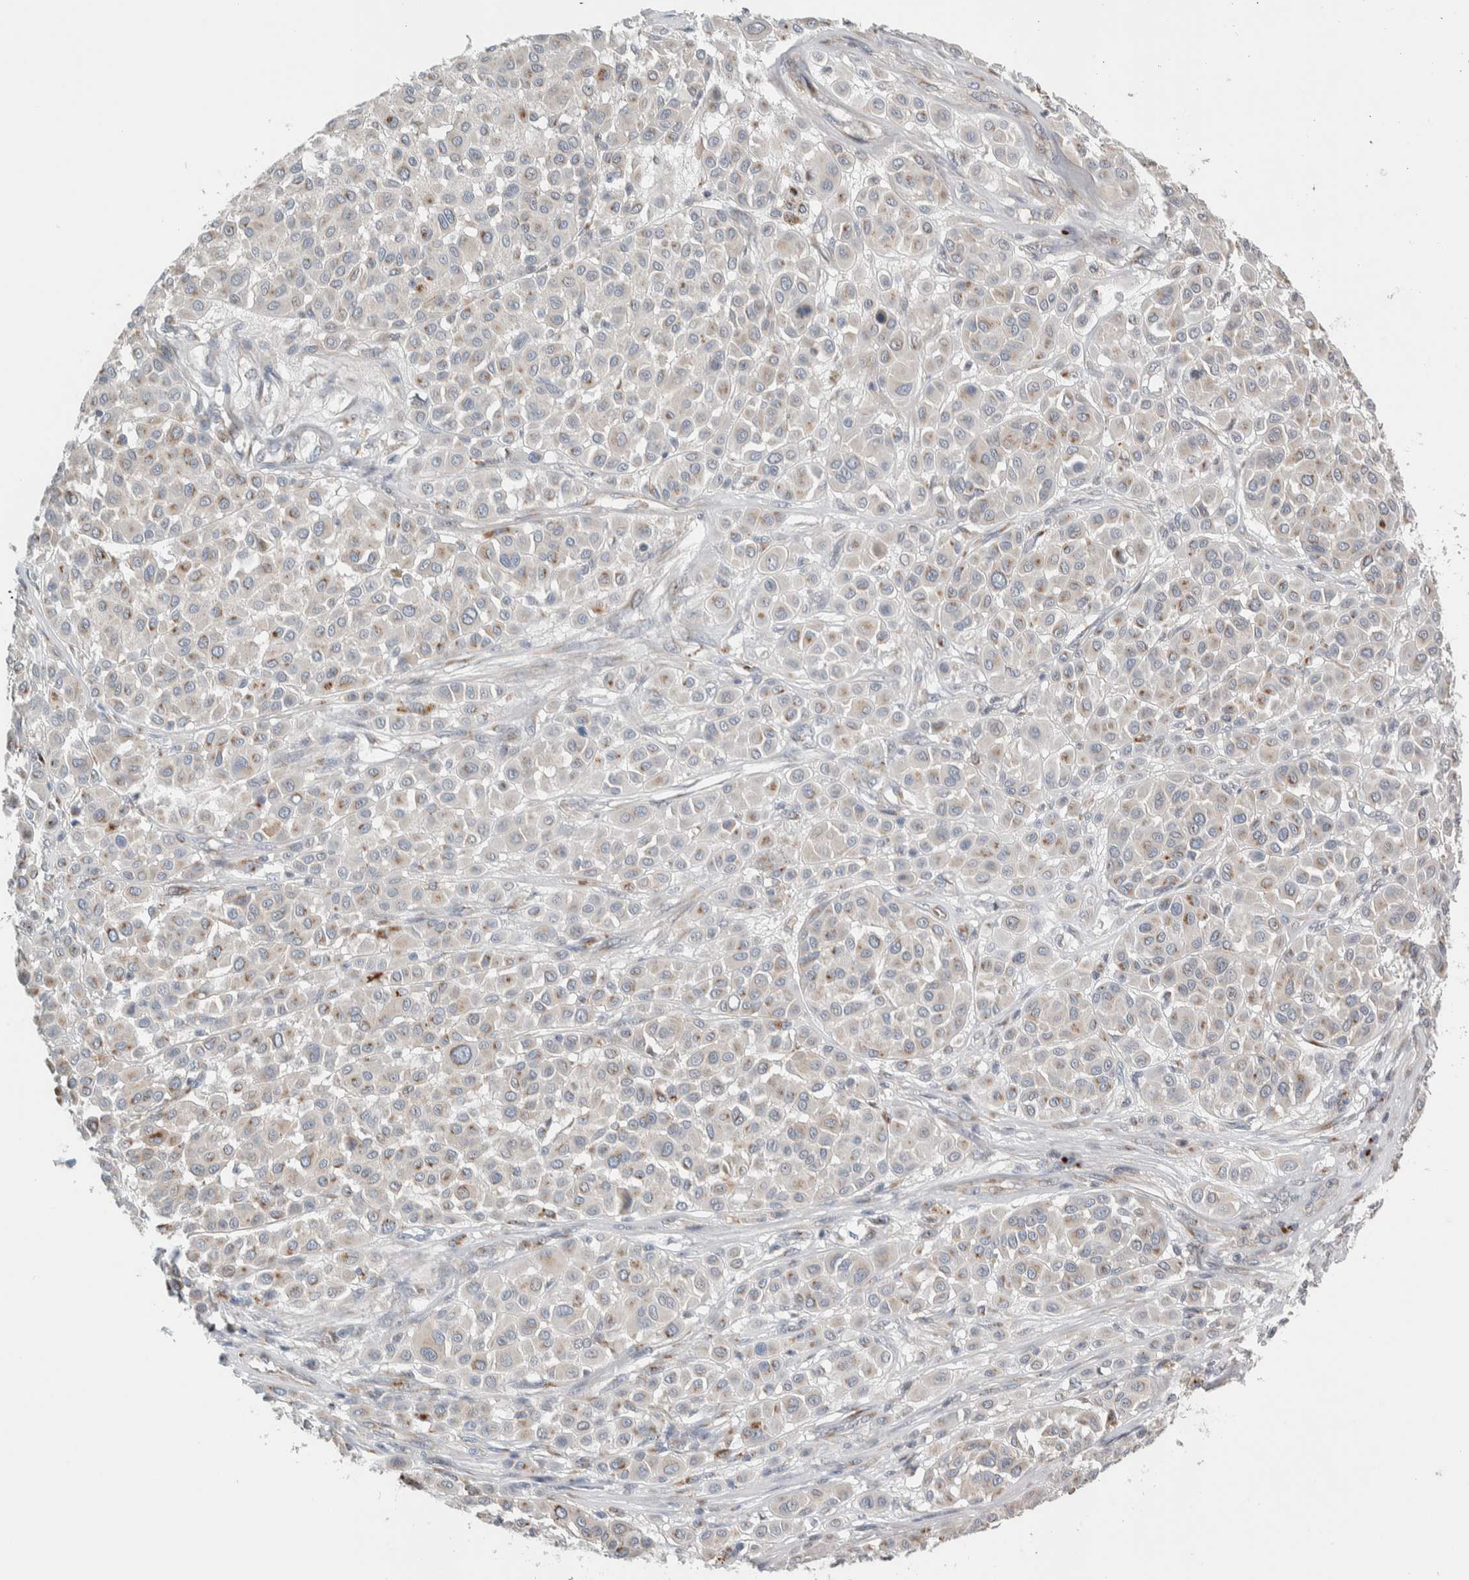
{"staining": {"intensity": "weak", "quantity": "25%-75%", "location": "cytoplasmic/membranous"}, "tissue": "melanoma", "cell_type": "Tumor cells", "image_type": "cancer", "snomed": [{"axis": "morphology", "description": "Malignant melanoma, Metastatic site"}, {"axis": "topography", "description": "Soft tissue"}], "caption": "Protein staining displays weak cytoplasmic/membranous staining in about 25%-75% of tumor cells in melanoma. The protein of interest is shown in brown color, while the nuclei are stained blue.", "gene": "SLC38A10", "patient": {"sex": "male", "age": 41}}